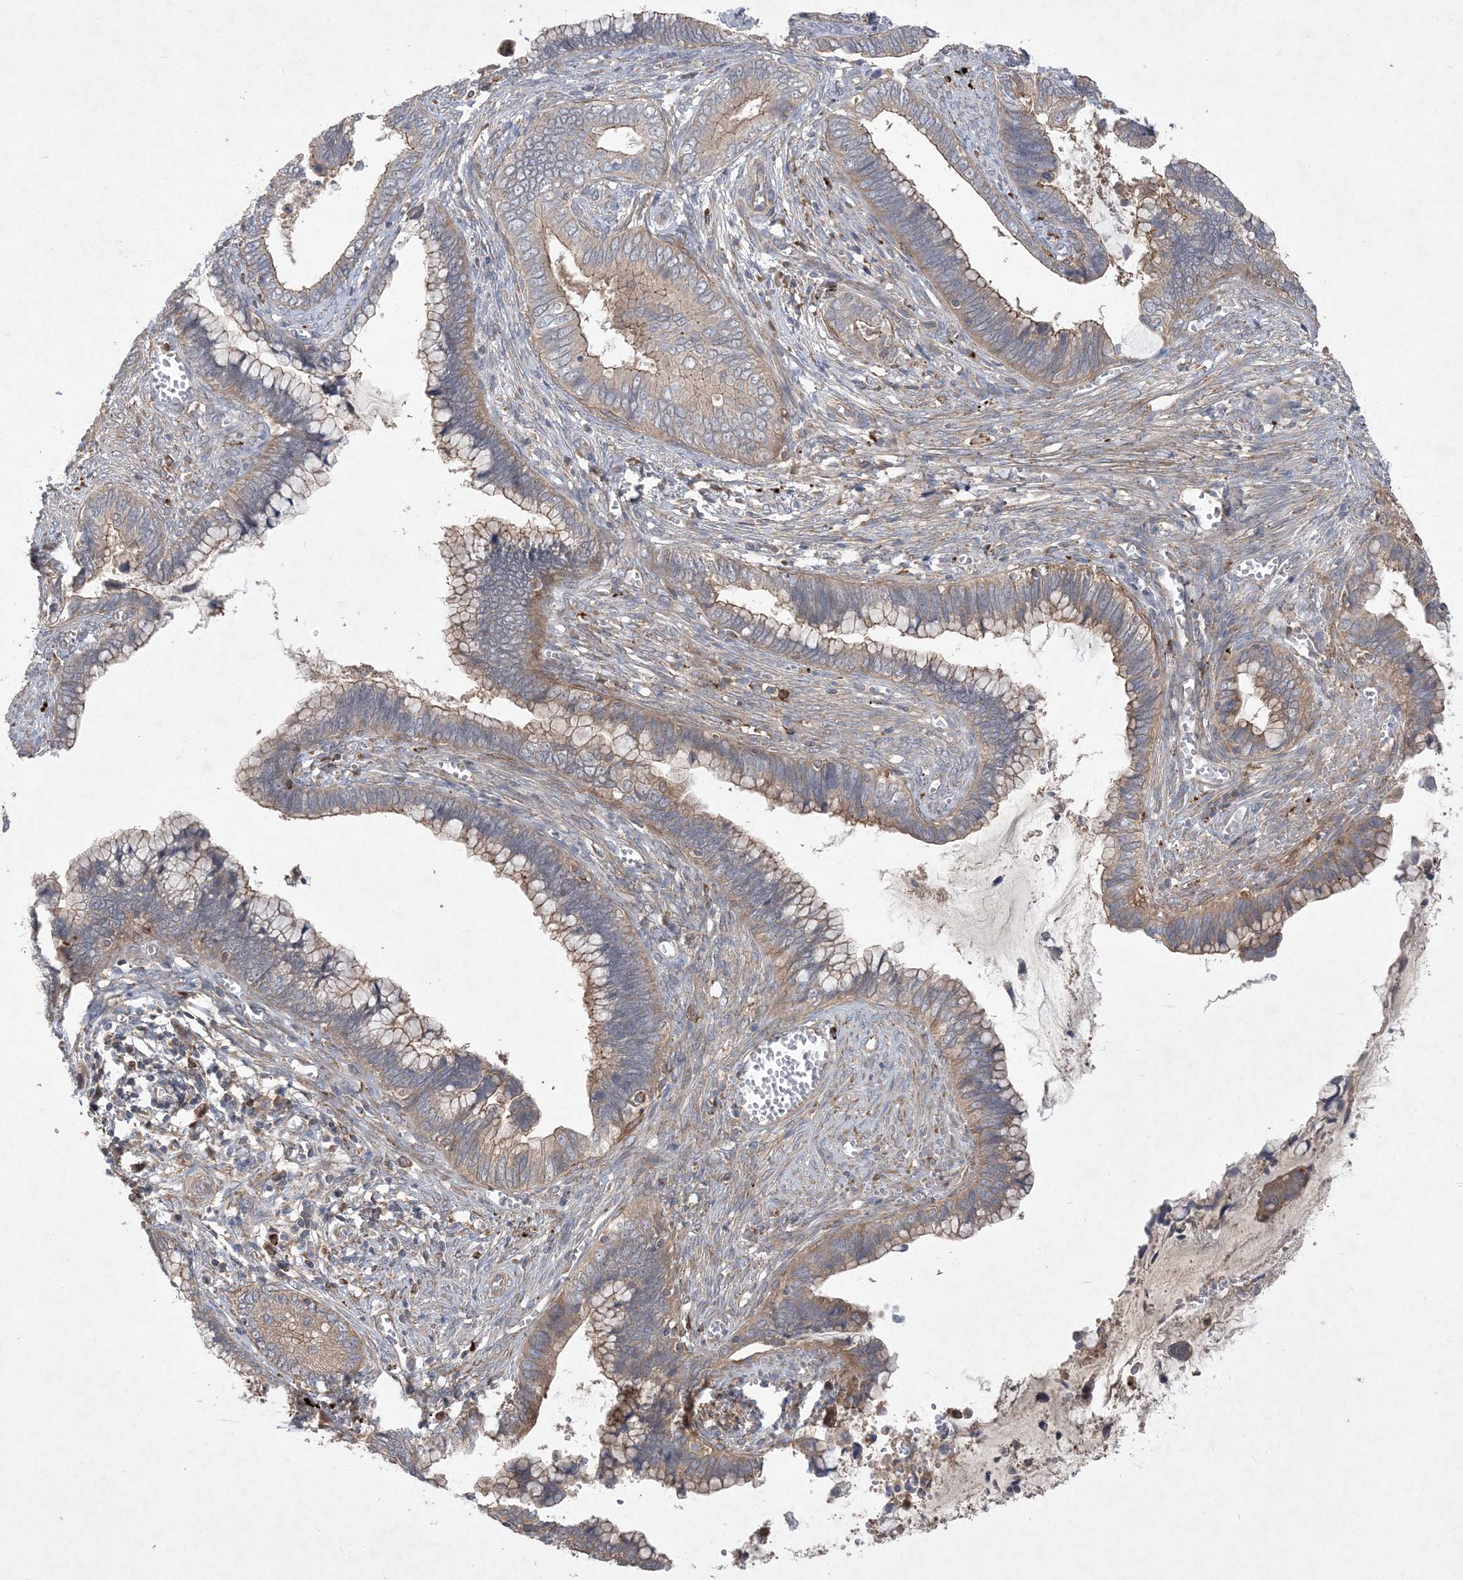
{"staining": {"intensity": "weak", "quantity": "25%-75%", "location": "cytoplasmic/membranous"}, "tissue": "cervical cancer", "cell_type": "Tumor cells", "image_type": "cancer", "snomed": [{"axis": "morphology", "description": "Adenocarcinoma, NOS"}, {"axis": "topography", "description": "Cervix"}], "caption": "Immunohistochemistry micrograph of adenocarcinoma (cervical) stained for a protein (brown), which demonstrates low levels of weak cytoplasmic/membranous staining in about 25%-75% of tumor cells.", "gene": "MASP2", "patient": {"sex": "female", "age": 44}}